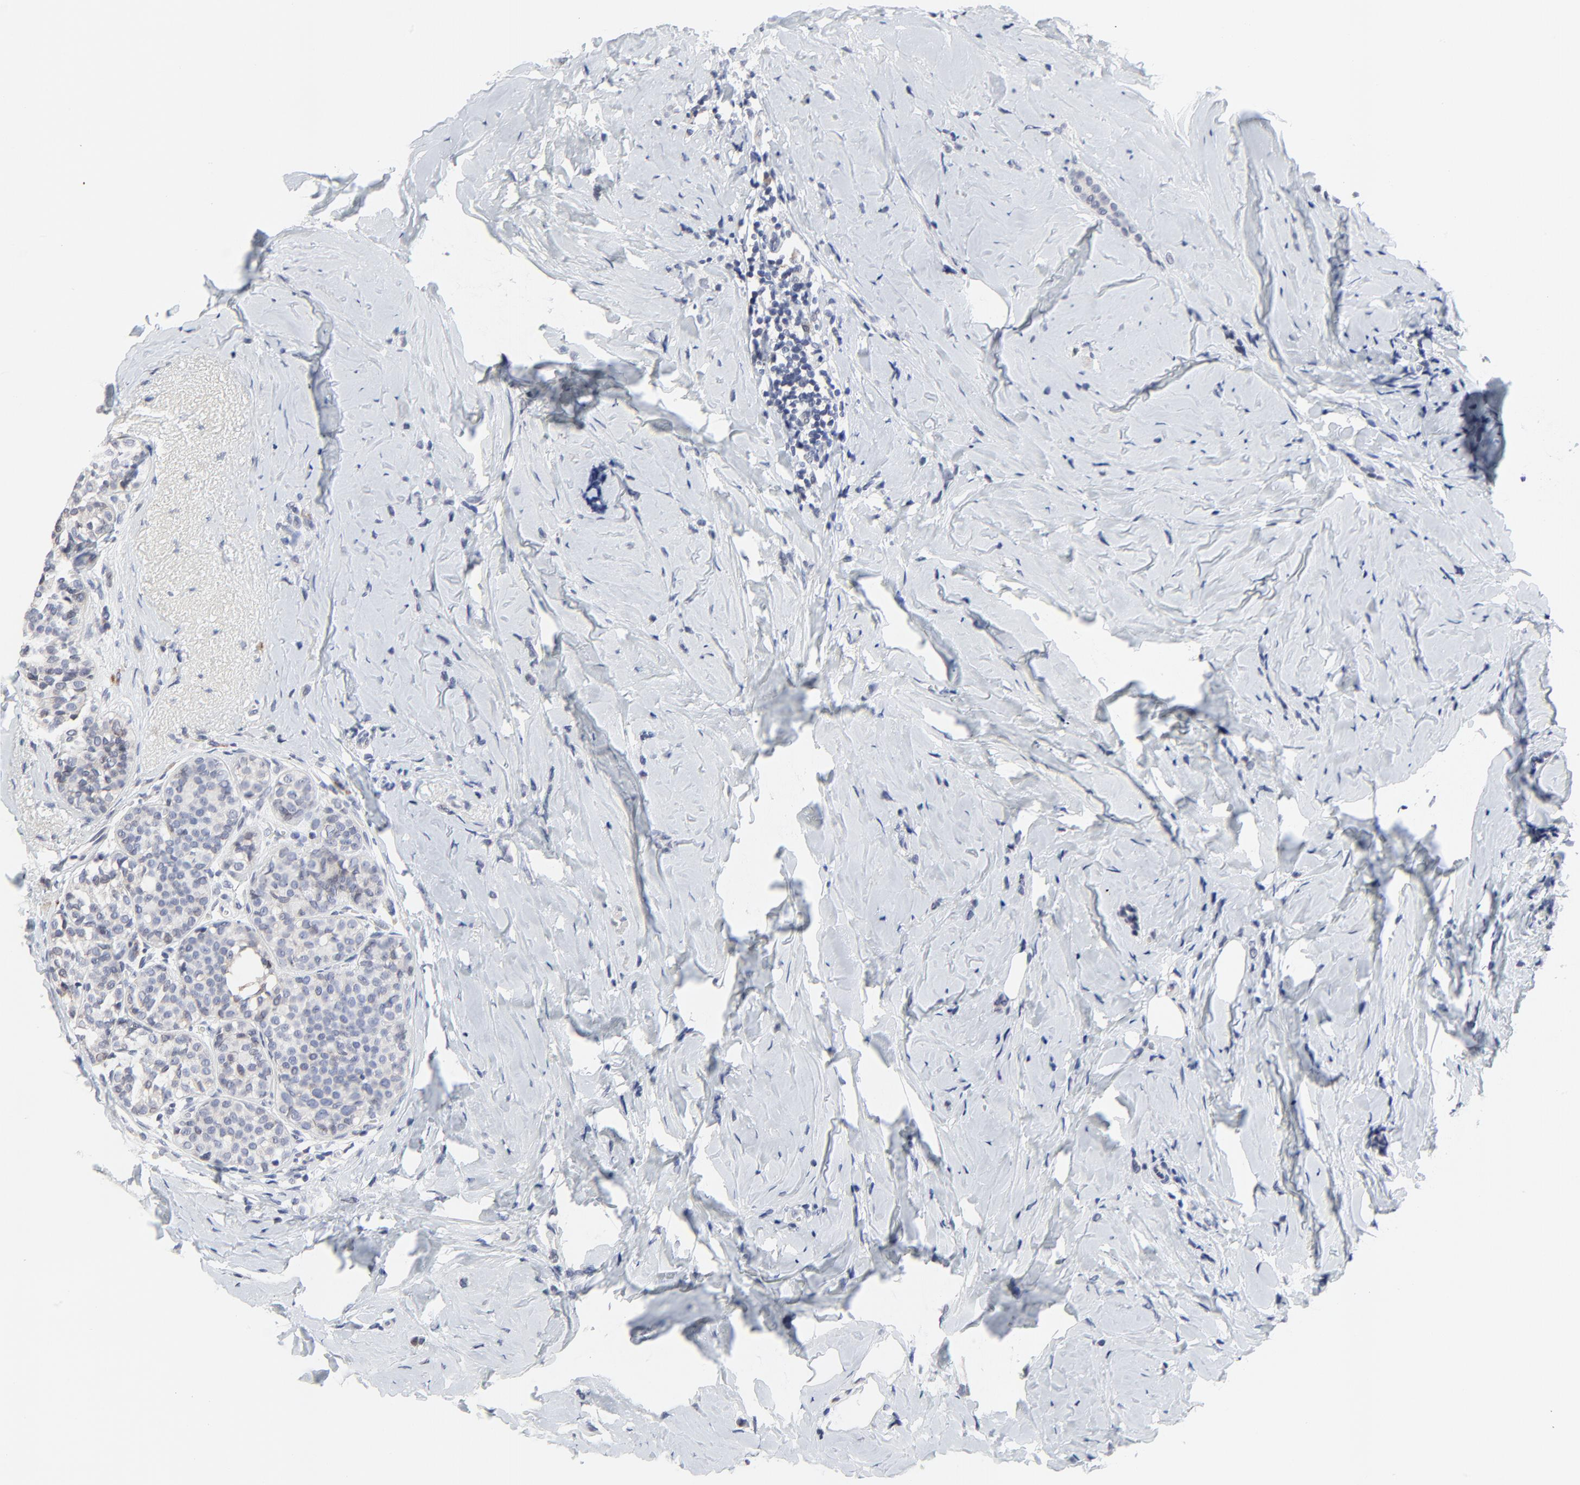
{"staining": {"intensity": "negative", "quantity": "none", "location": "none"}, "tissue": "breast cancer", "cell_type": "Tumor cells", "image_type": "cancer", "snomed": [{"axis": "morphology", "description": "Lobular carcinoma"}, {"axis": "topography", "description": "Breast"}], "caption": "A high-resolution photomicrograph shows IHC staining of breast cancer, which shows no significant positivity in tumor cells. (DAB (3,3'-diaminobenzidine) IHC with hematoxylin counter stain).", "gene": "NLGN3", "patient": {"sex": "female", "age": 64}}